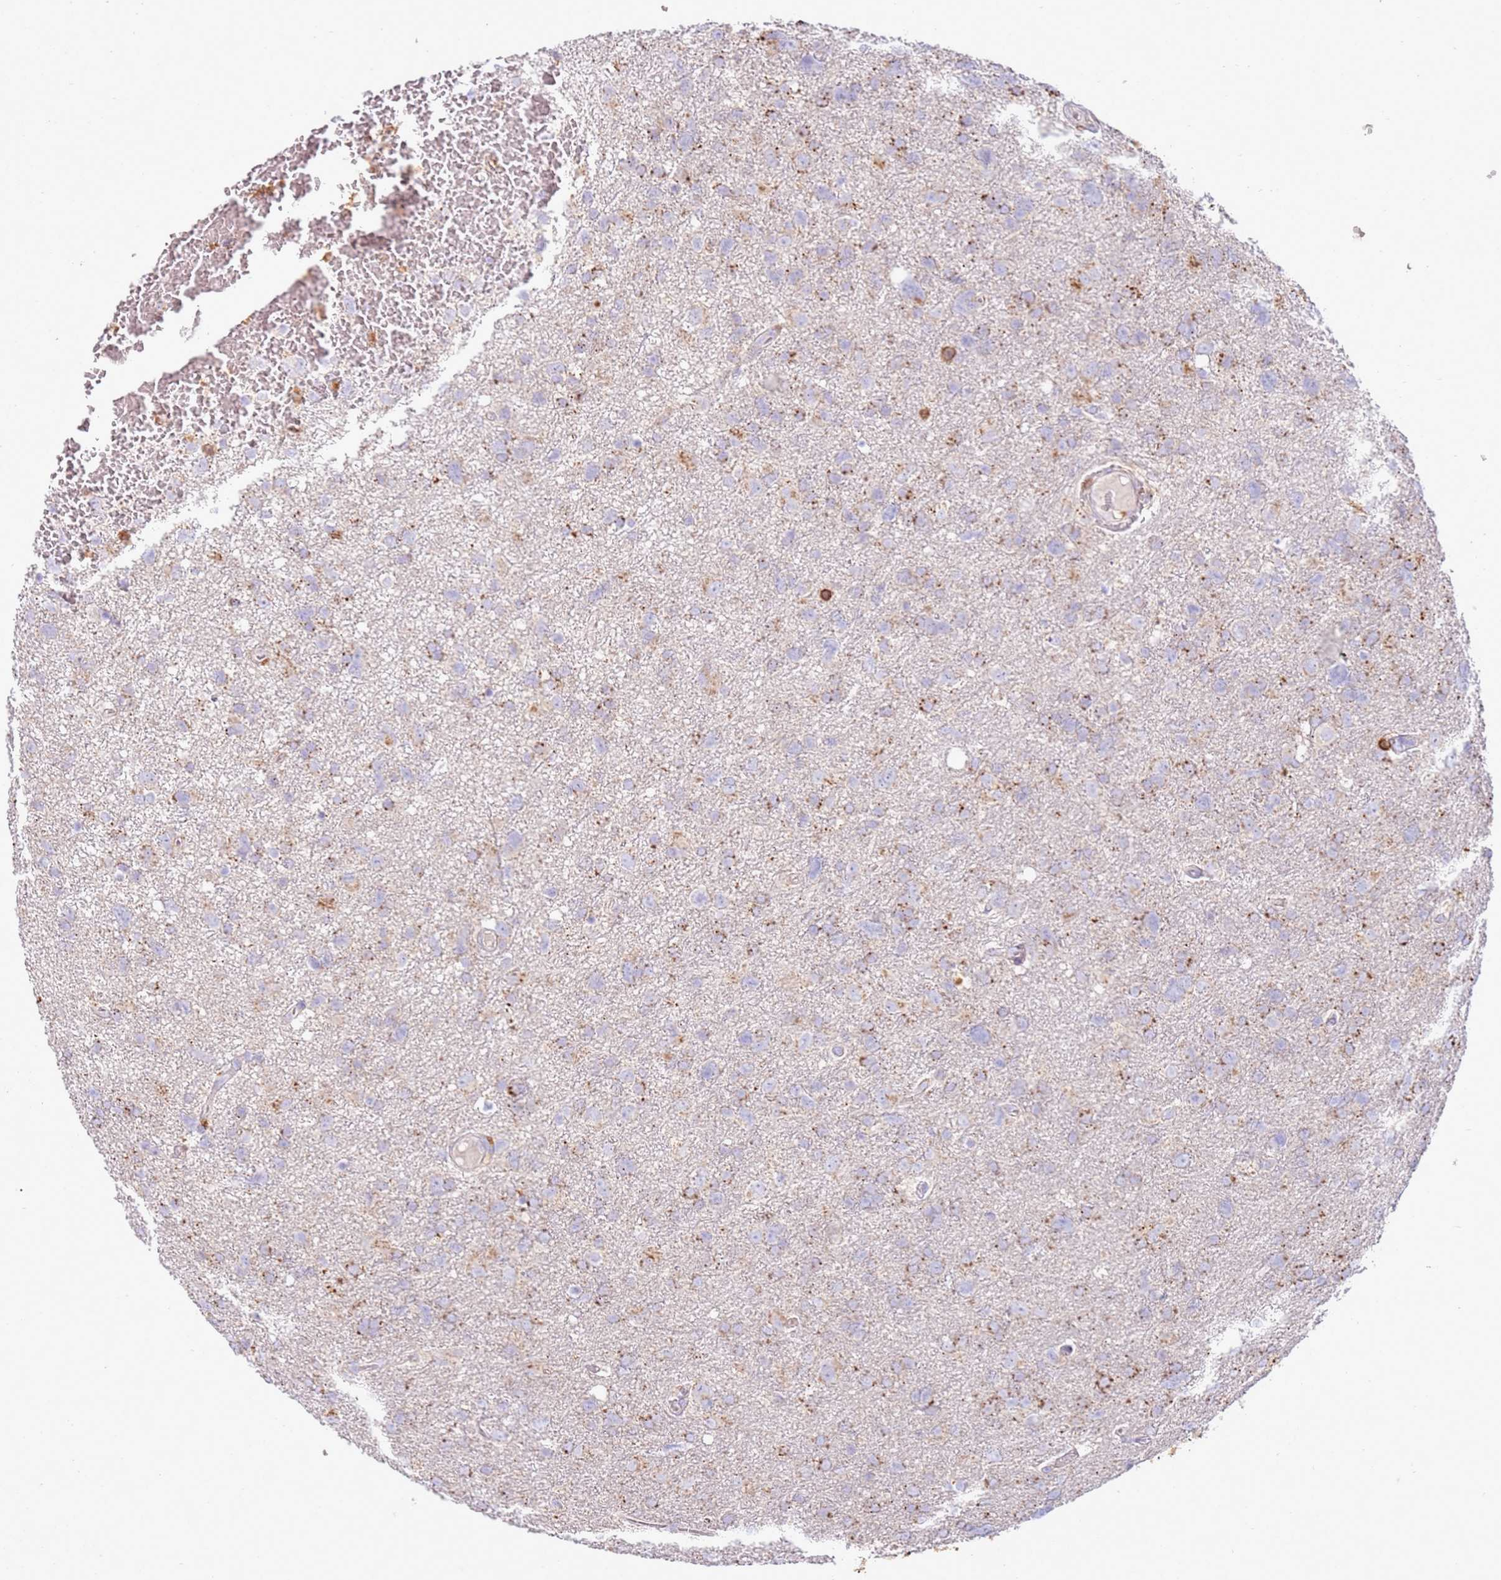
{"staining": {"intensity": "strong", "quantity": "<25%", "location": "cytoplasmic/membranous"}, "tissue": "glioma", "cell_type": "Tumor cells", "image_type": "cancer", "snomed": [{"axis": "morphology", "description": "Glioma, malignant, High grade"}, {"axis": "topography", "description": "Brain"}], "caption": "This image reveals immunohistochemistry (IHC) staining of malignant glioma (high-grade), with medium strong cytoplasmic/membranous staining in about <25% of tumor cells.", "gene": "TTPAL", "patient": {"sex": "male", "age": 61}}